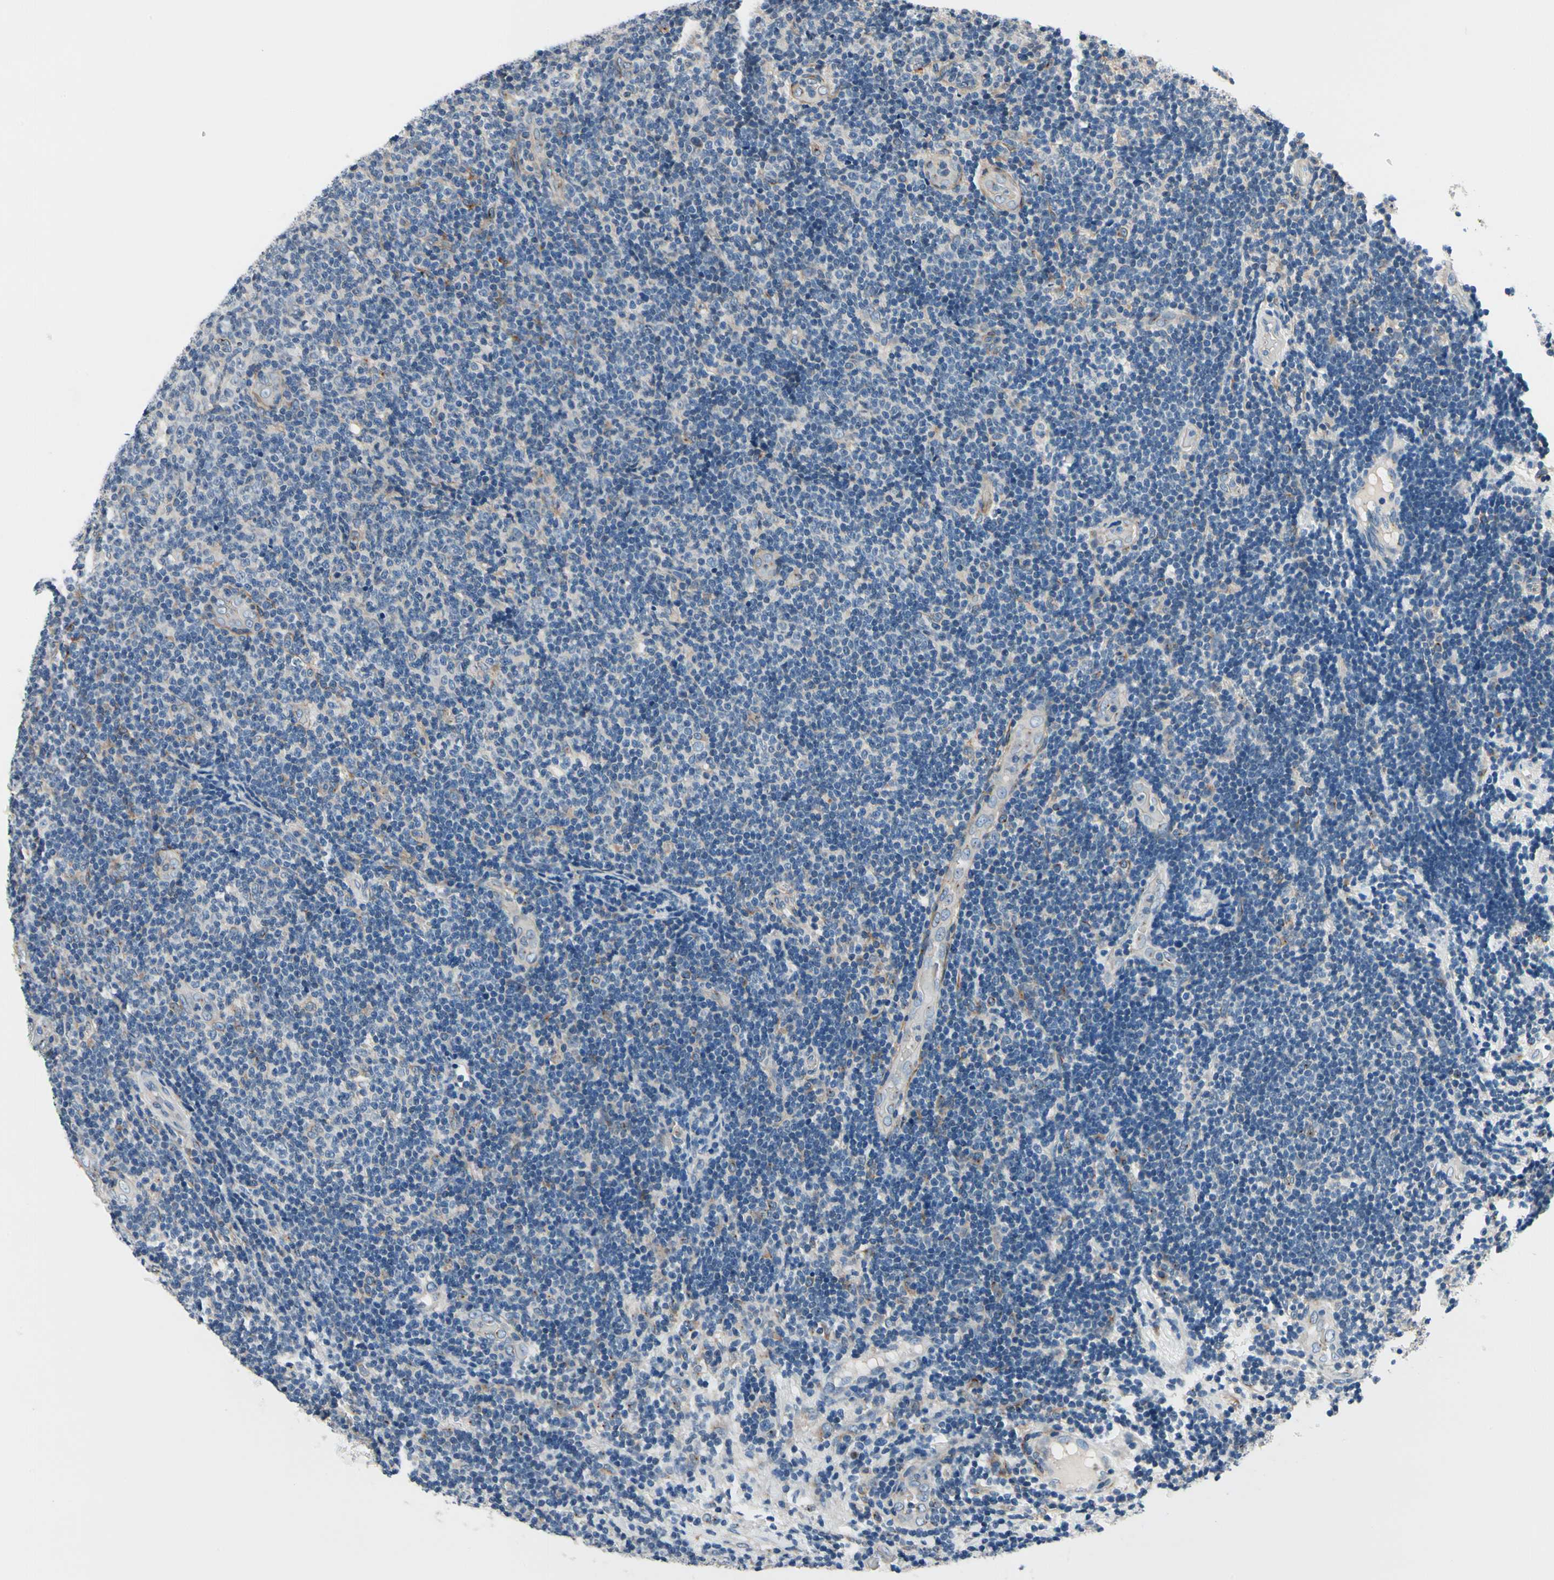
{"staining": {"intensity": "negative", "quantity": "none", "location": "none"}, "tissue": "lymphoma", "cell_type": "Tumor cells", "image_type": "cancer", "snomed": [{"axis": "morphology", "description": "Malignant lymphoma, non-Hodgkin's type, Low grade"}, {"axis": "topography", "description": "Lymph node"}], "caption": "Immunohistochemical staining of lymphoma demonstrates no significant expression in tumor cells.", "gene": "PRKAR2B", "patient": {"sex": "male", "age": 83}}